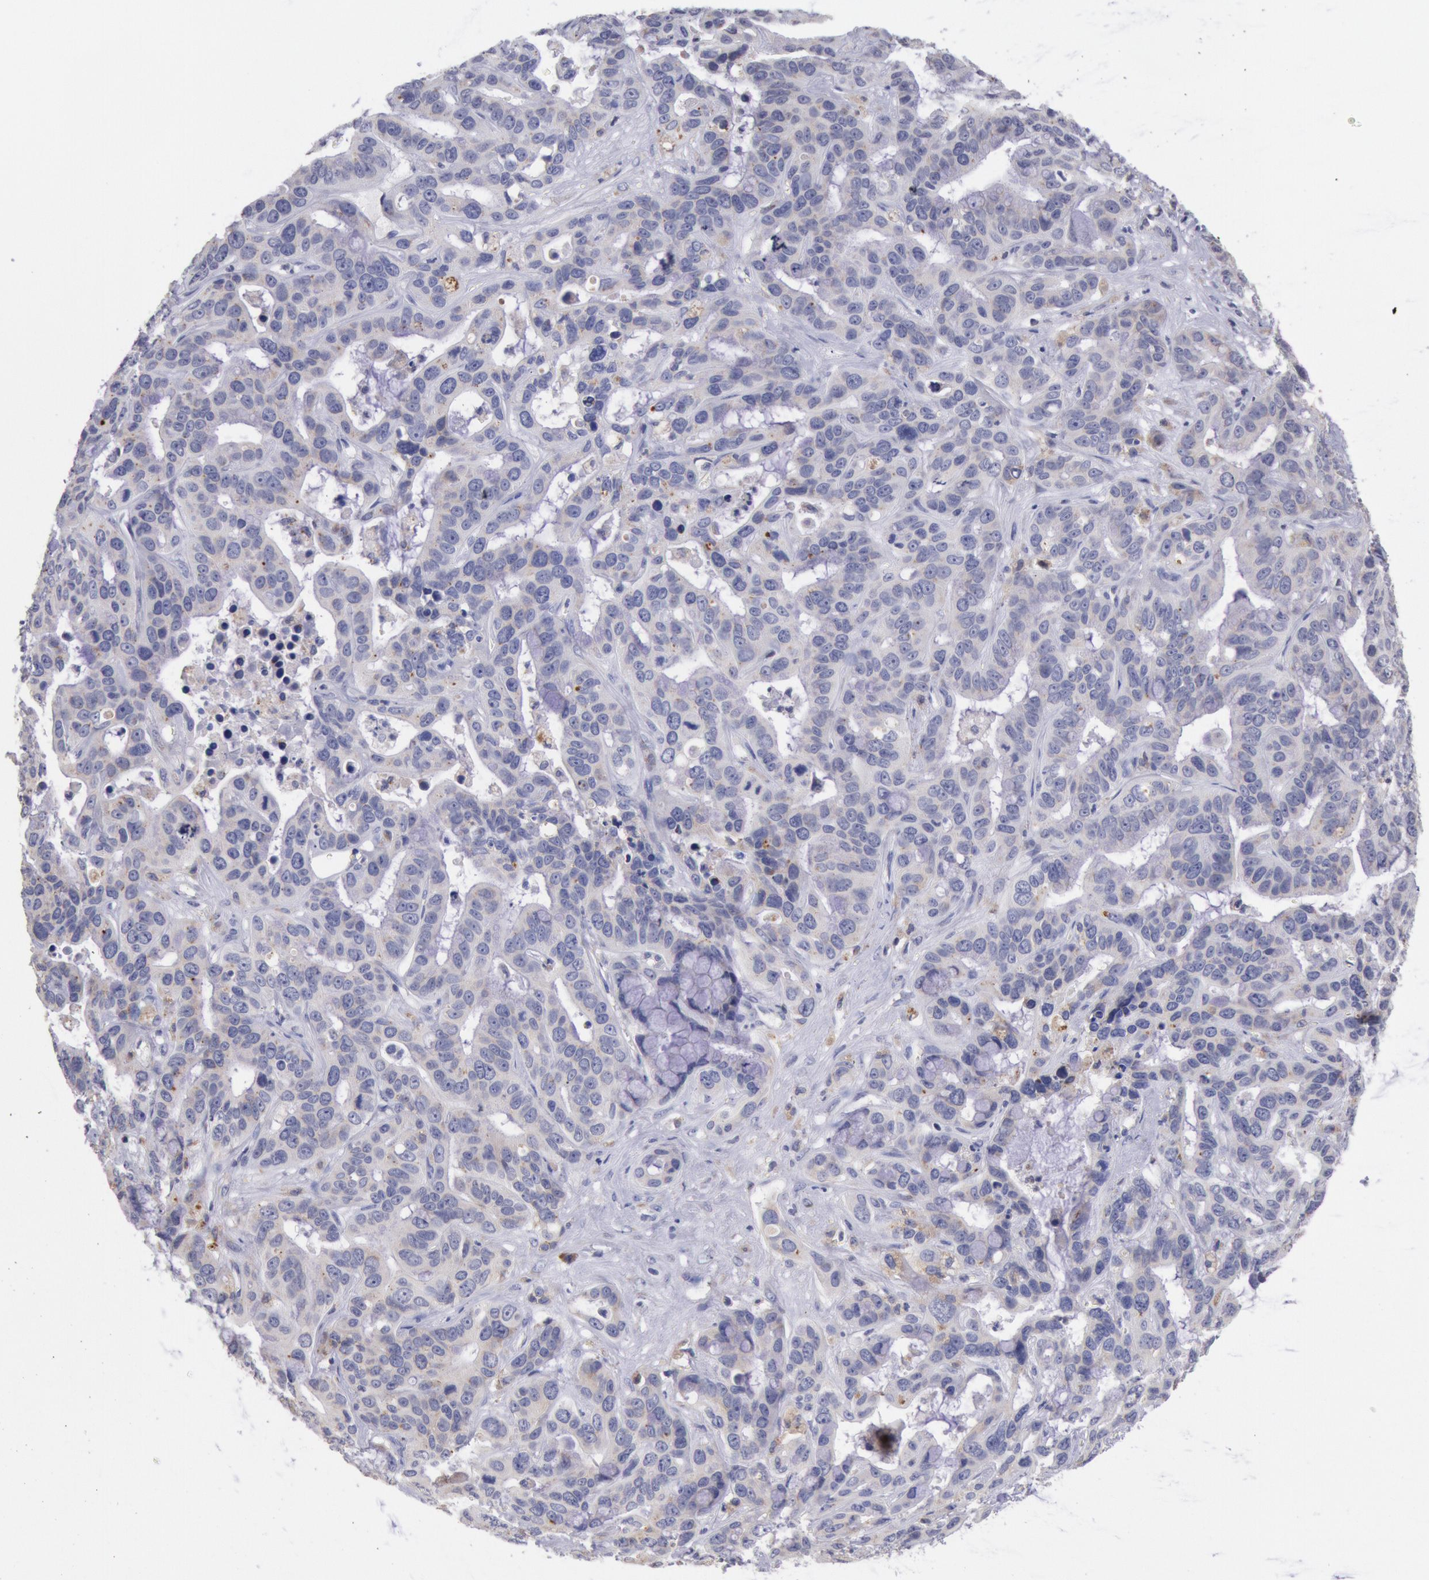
{"staining": {"intensity": "weak", "quantity": "<25%", "location": "cytoplasmic/membranous"}, "tissue": "liver cancer", "cell_type": "Tumor cells", "image_type": "cancer", "snomed": [{"axis": "morphology", "description": "Cholangiocarcinoma"}, {"axis": "topography", "description": "Liver"}], "caption": "An image of liver cholangiocarcinoma stained for a protein demonstrates no brown staining in tumor cells. The staining was performed using DAB (3,3'-diaminobenzidine) to visualize the protein expression in brown, while the nuclei were stained in blue with hematoxylin (Magnification: 20x).", "gene": "GAL3ST1", "patient": {"sex": "female", "age": 65}}